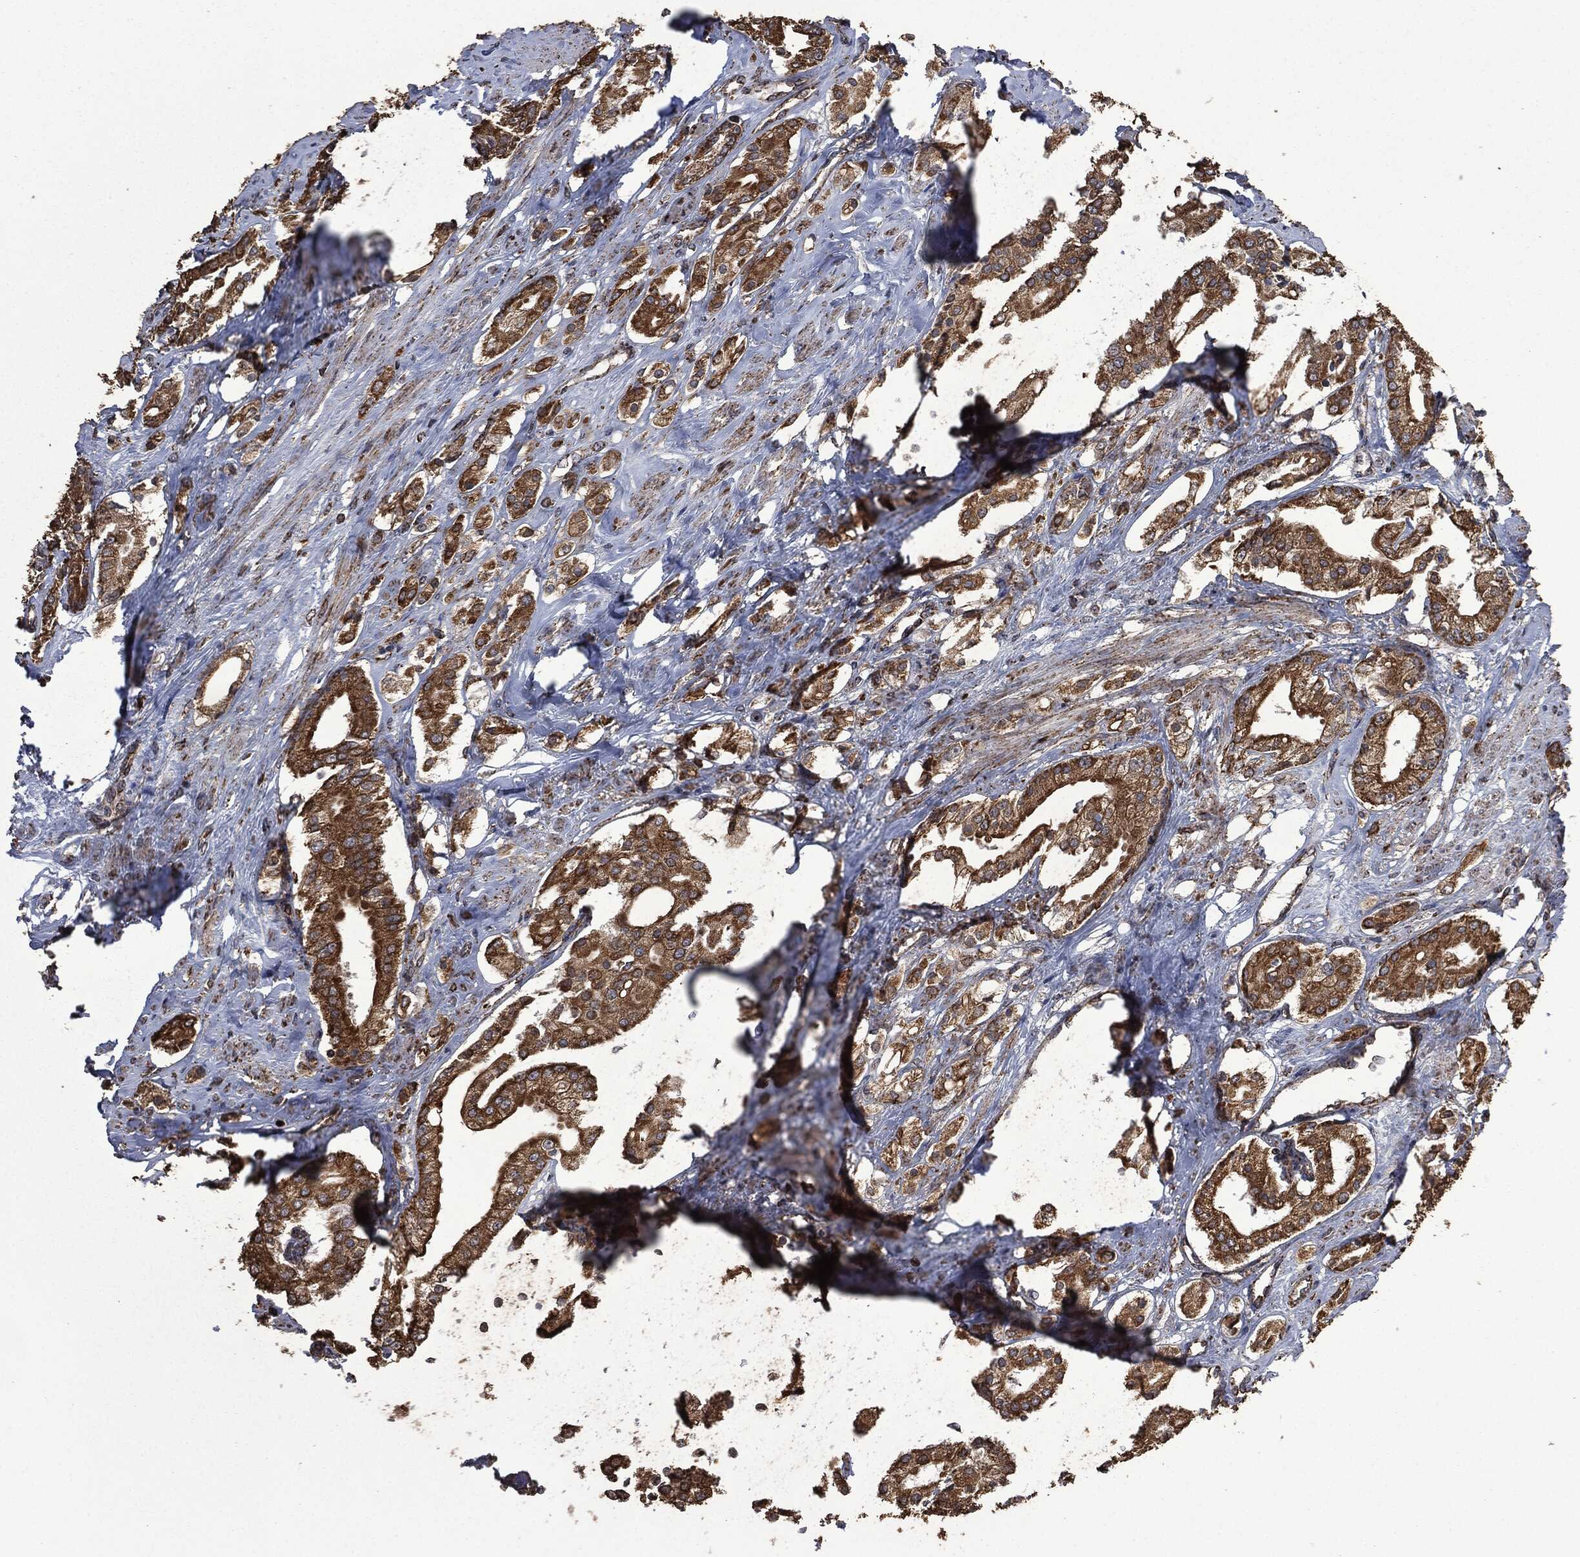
{"staining": {"intensity": "strong", "quantity": ">75%", "location": "cytoplasmic/membranous"}, "tissue": "prostate cancer", "cell_type": "Tumor cells", "image_type": "cancer", "snomed": [{"axis": "morphology", "description": "Adenocarcinoma, NOS"}, {"axis": "topography", "description": "Prostate and seminal vesicle, NOS"}, {"axis": "topography", "description": "Prostate"}], "caption": "Immunohistochemistry (IHC) photomicrograph of neoplastic tissue: human adenocarcinoma (prostate) stained using immunohistochemistry (IHC) shows high levels of strong protein expression localized specifically in the cytoplasmic/membranous of tumor cells, appearing as a cytoplasmic/membranous brown color.", "gene": "LIG3", "patient": {"sex": "male", "age": 67}}